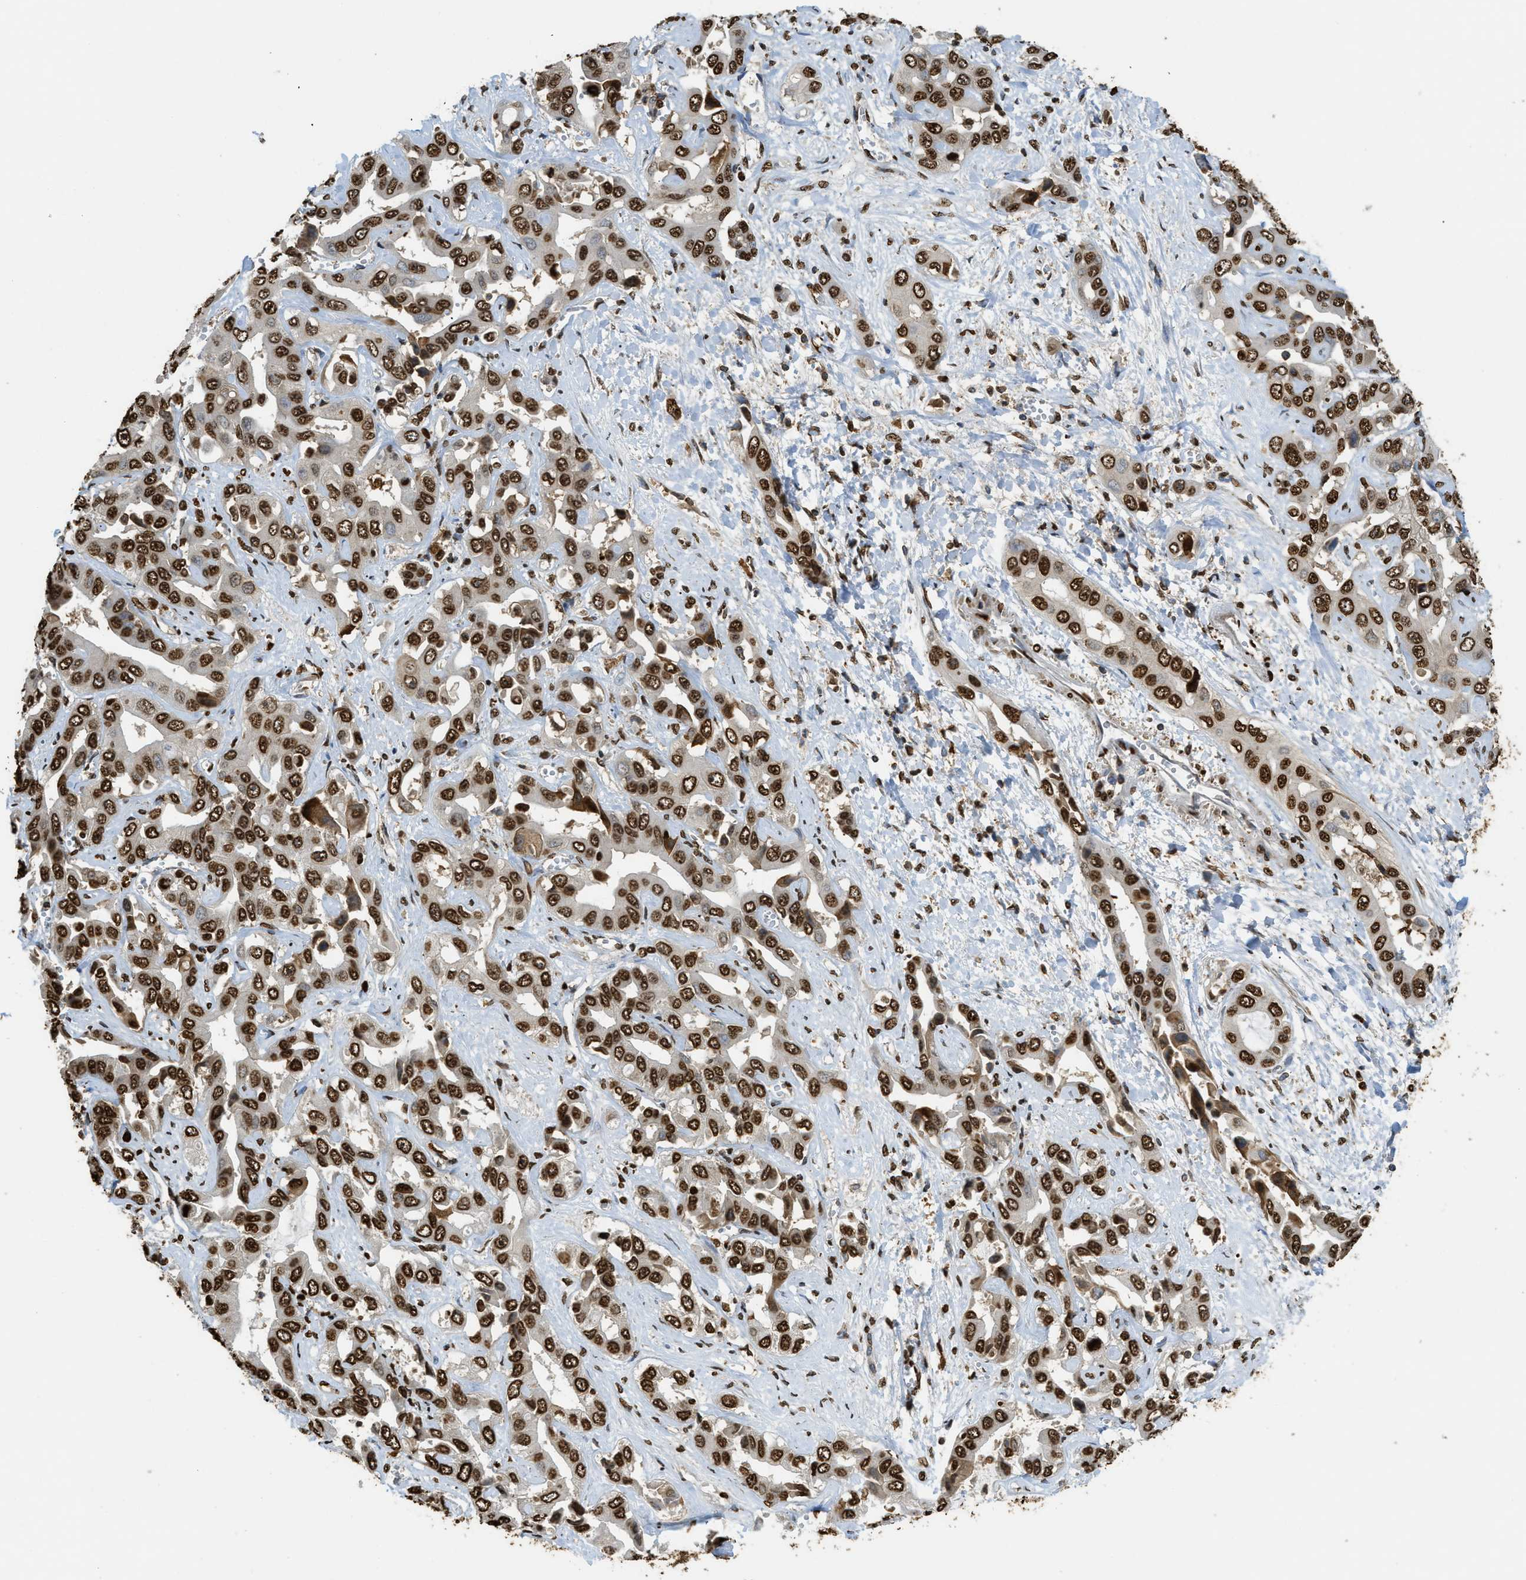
{"staining": {"intensity": "strong", "quantity": ">75%", "location": "nuclear"}, "tissue": "liver cancer", "cell_type": "Tumor cells", "image_type": "cancer", "snomed": [{"axis": "morphology", "description": "Cholangiocarcinoma"}, {"axis": "topography", "description": "Liver"}], "caption": "Immunohistochemistry (IHC) of human liver cancer reveals high levels of strong nuclear positivity in approximately >75% of tumor cells. (IHC, brightfield microscopy, high magnification).", "gene": "NR5A2", "patient": {"sex": "female", "age": 52}}